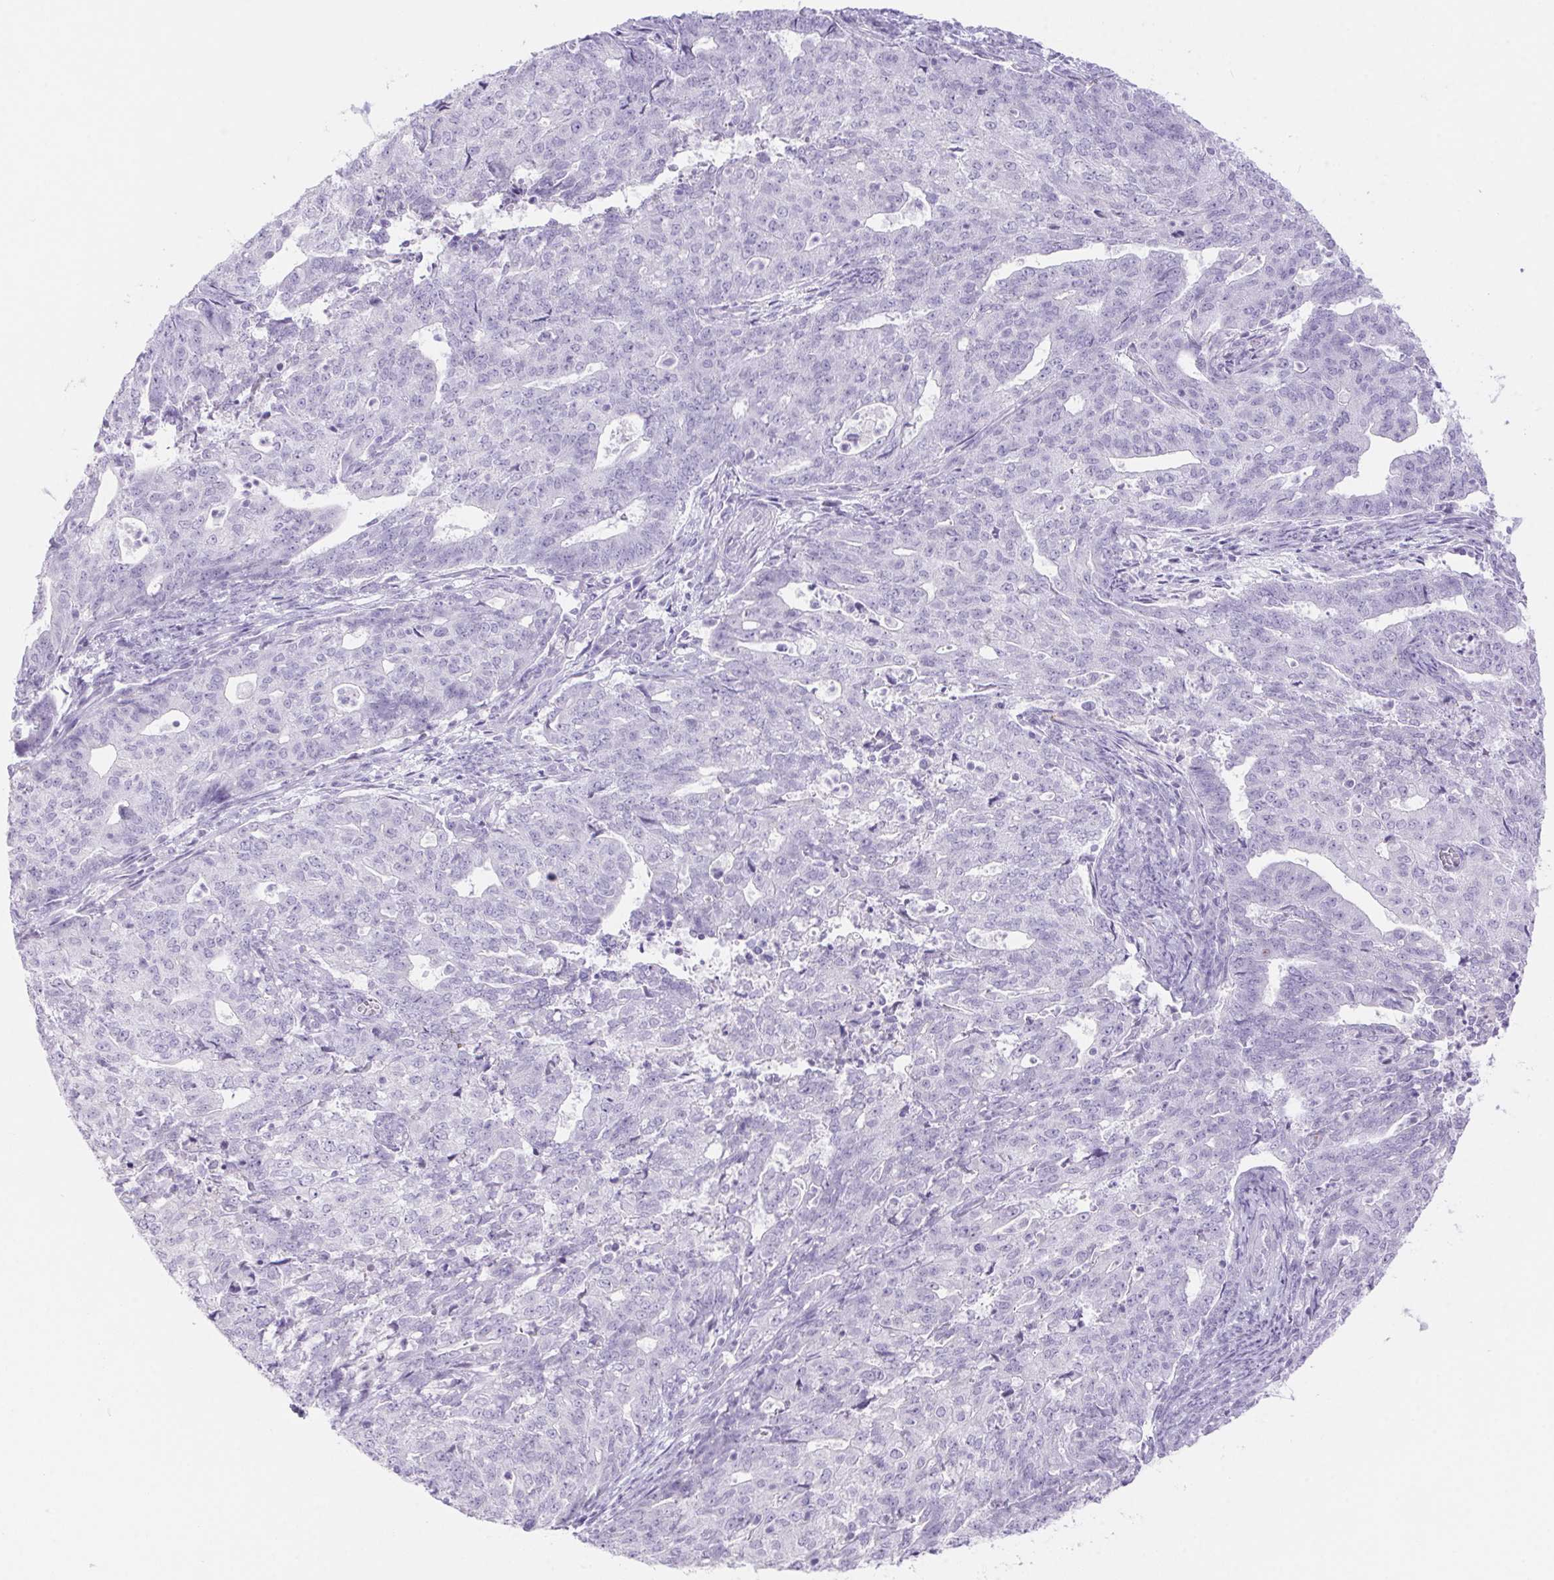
{"staining": {"intensity": "negative", "quantity": "none", "location": "none"}, "tissue": "endometrial cancer", "cell_type": "Tumor cells", "image_type": "cancer", "snomed": [{"axis": "morphology", "description": "Adenocarcinoma, NOS"}, {"axis": "topography", "description": "Endometrium"}], "caption": "A high-resolution image shows IHC staining of endometrial cancer (adenocarcinoma), which exhibits no significant positivity in tumor cells.", "gene": "ERP27", "patient": {"sex": "female", "age": 82}}